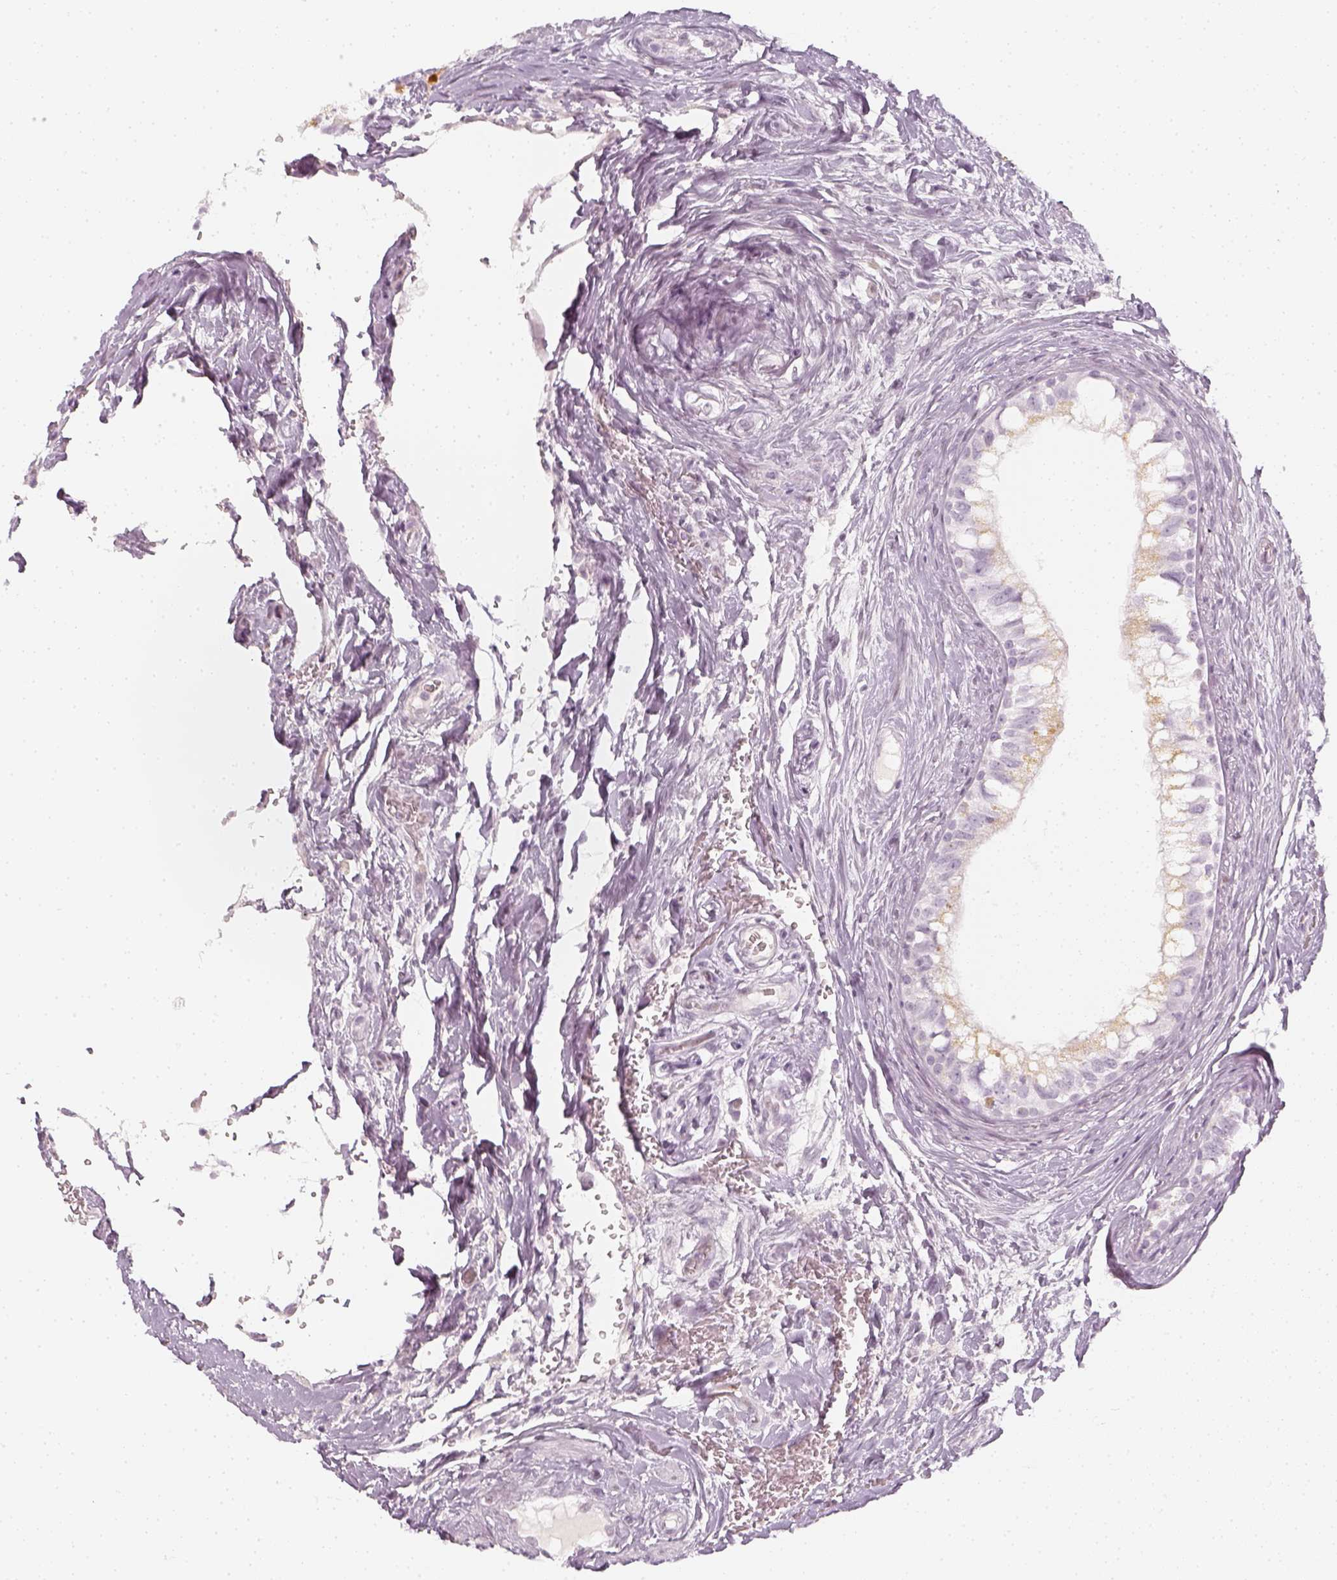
{"staining": {"intensity": "negative", "quantity": "none", "location": "none"}, "tissue": "epididymis", "cell_type": "Glandular cells", "image_type": "normal", "snomed": [{"axis": "morphology", "description": "Normal tissue, NOS"}, {"axis": "topography", "description": "Epididymis"}], "caption": "This is a photomicrograph of immunohistochemistry (IHC) staining of normal epididymis, which shows no positivity in glandular cells.", "gene": "KRTAP2", "patient": {"sex": "male", "age": 59}}